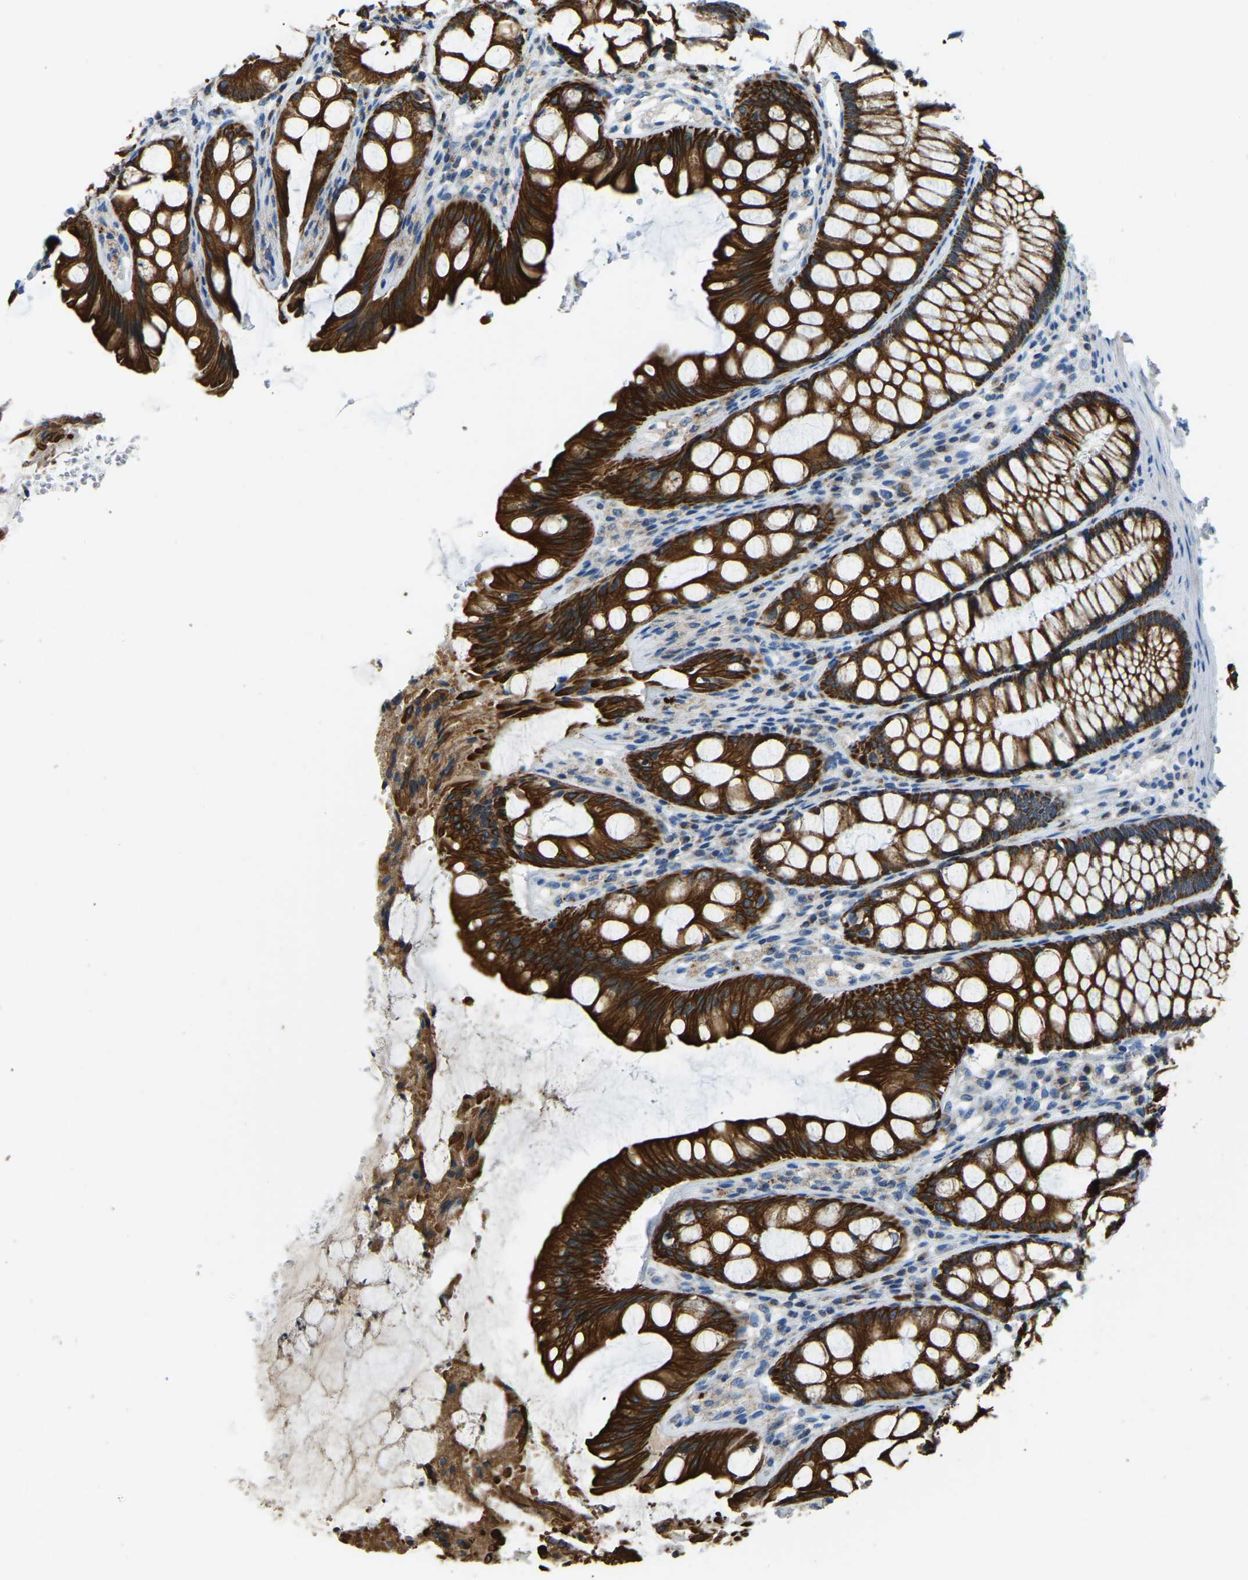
{"staining": {"intensity": "negative", "quantity": "none", "location": "none"}, "tissue": "colon", "cell_type": "Endothelial cells", "image_type": "normal", "snomed": [{"axis": "morphology", "description": "Normal tissue, NOS"}, {"axis": "topography", "description": "Colon"}], "caption": "Photomicrograph shows no protein staining in endothelial cells of benign colon. (Immunohistochemistry (ihc), brightfield microscopy, high magnification).", "gene": "ZNF200", "patient": {"sex": "male", "age": 47}}